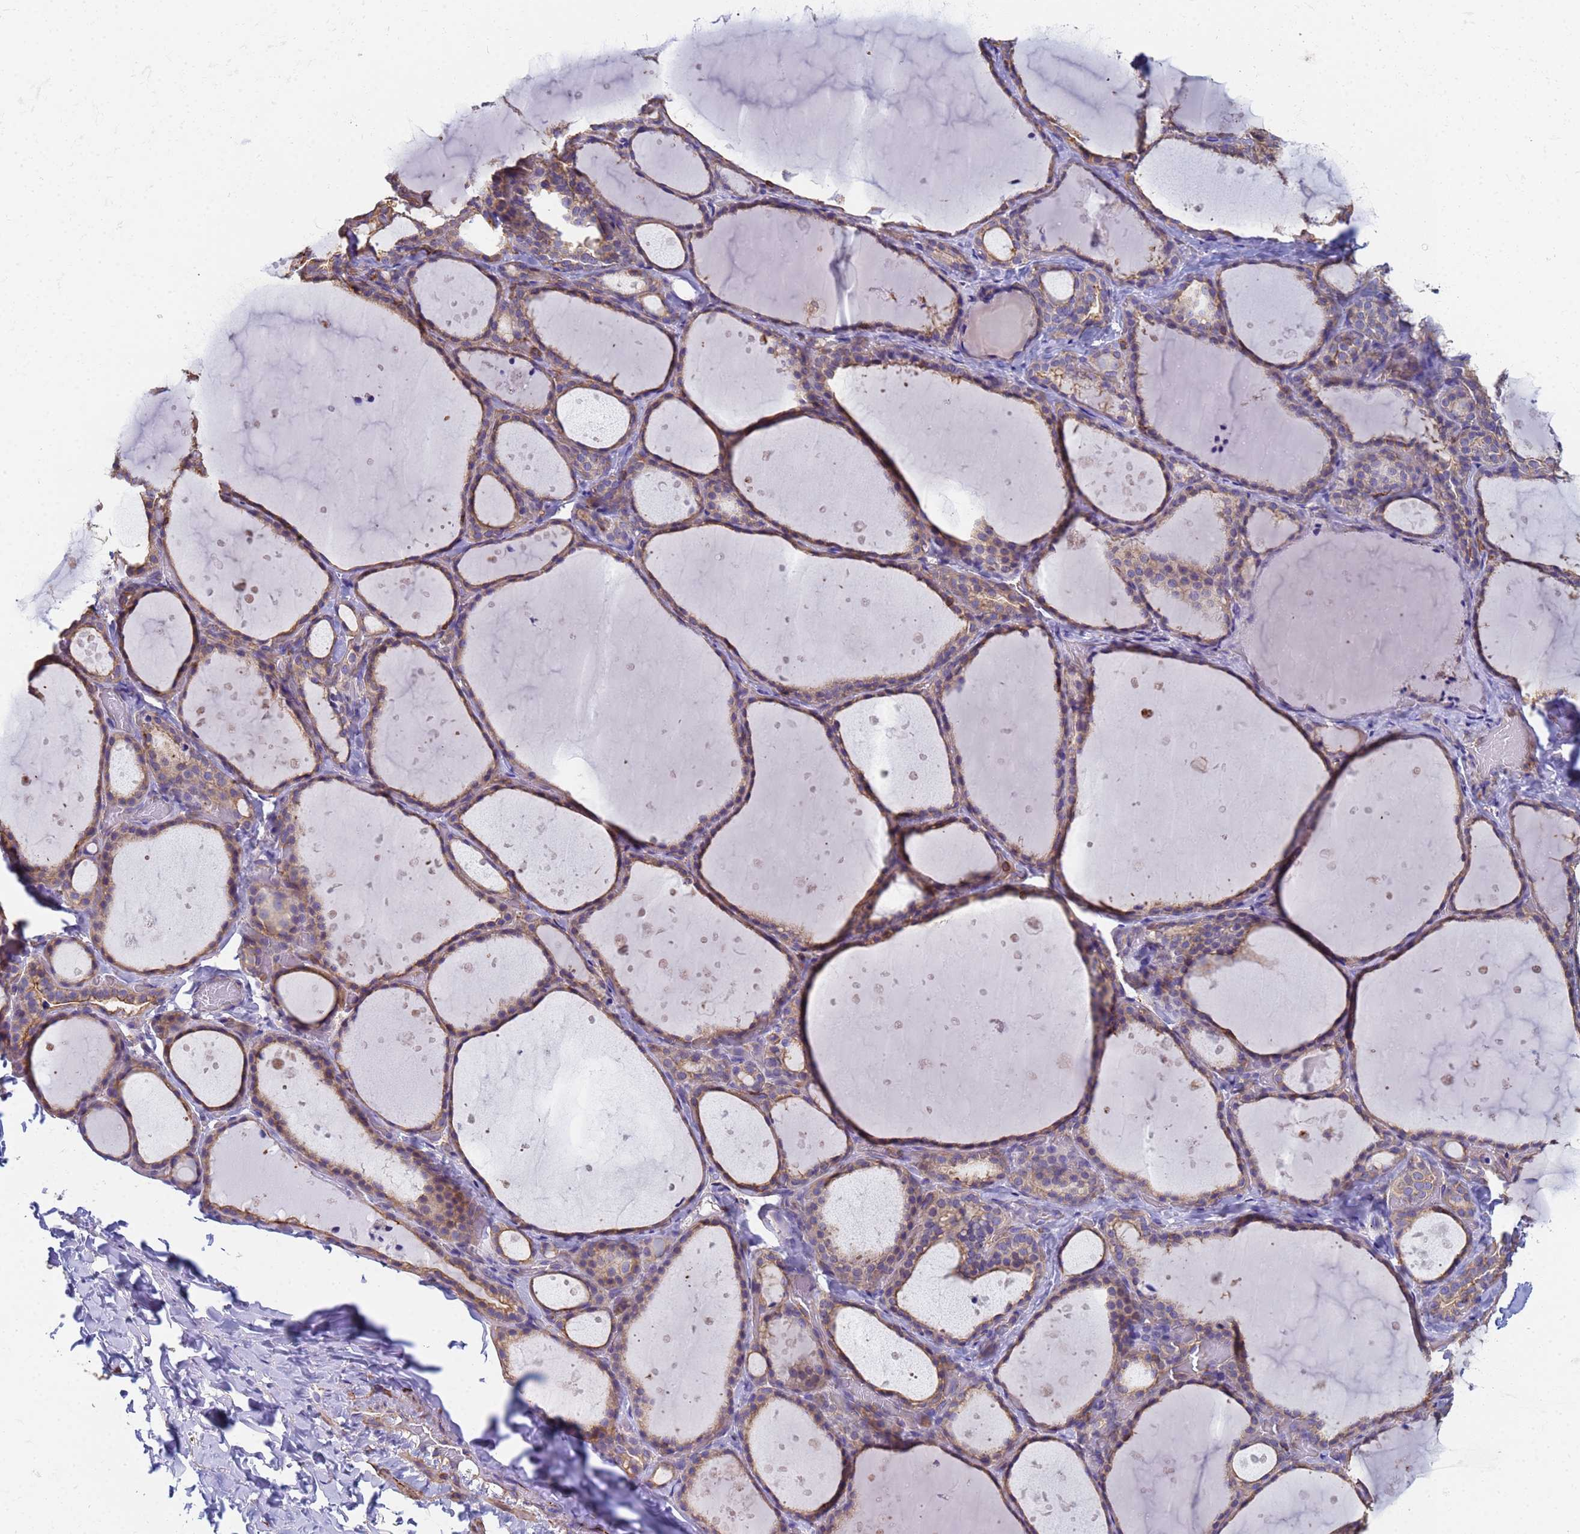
{"staining": {"intensity": "moderate", "quantity": ">75%", "location": "cytoplasmic/membranous"}, "tissue": "thyroid gland", "cell_type": "Glandular cells", "image_type": "normal", "snomed": [{"axis": "morphology", "description": "Normal tissue, NOS"}, {"axis": "topography", "description": "Thyroid gland"}], "caption": "Protein staining reveals moderate cytoplasmic/membranous positivity in approximately >75% of glandular cells in unremarkable thyroid gland. The staining was performed using DAB to visualize the protein expression in brown, while the nuclei were stained in blue with hematoxylin (Magnification: 20x).", "gene": "ZNG1A", "patient": {"sex": "female", "age": 44}}